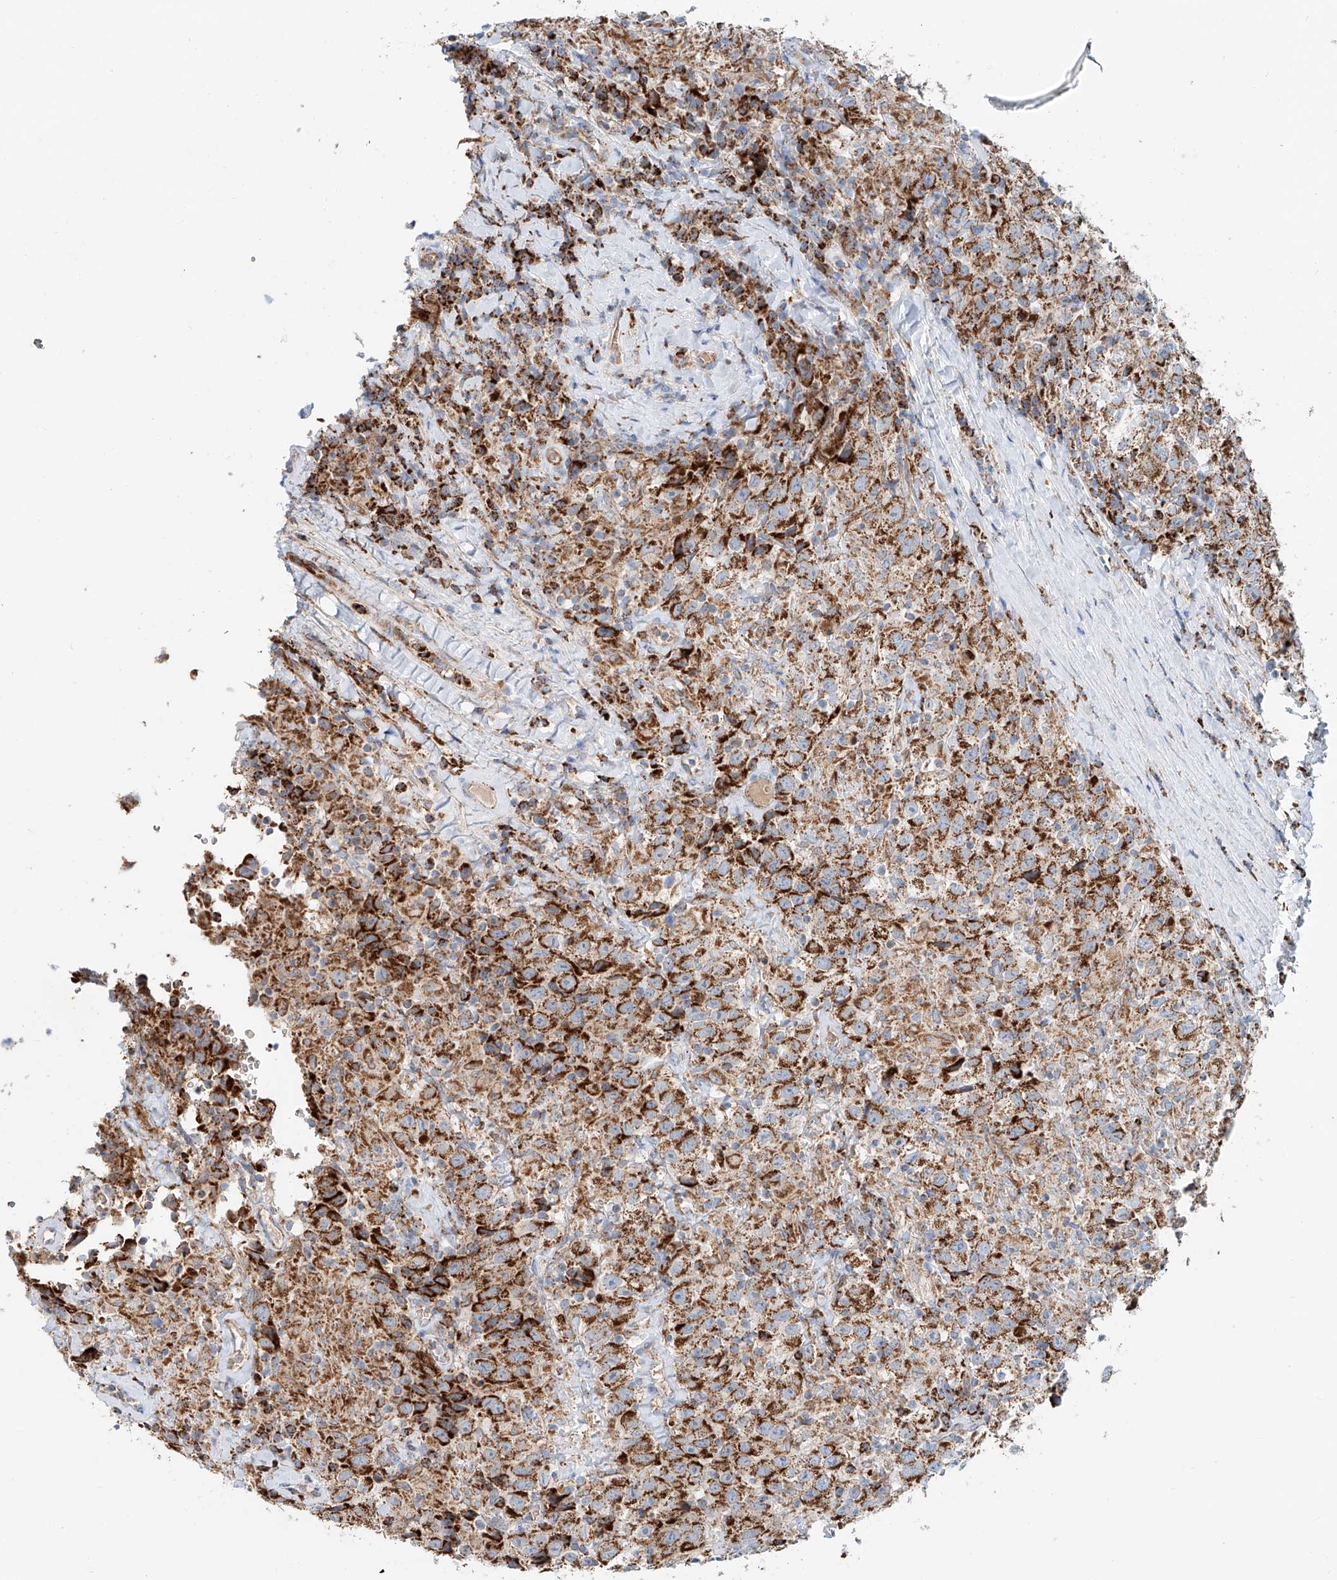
{"staining": {"intensity": "strong", "quantity": ">75%", "location": "cytoplasmic/membranous"}, "tissue": "testis cancer", "cell_type": "Tumor cells", "image_type": "cancer", "snomed": [{"axis": "morphology", "description": "Seminoma, NOS"}, {"axis": "topography", "description": "Testis"}], "caption": "Immunohistochemical staining of testis seminoma reveals high levels of strong cytoplasmic/membranous staining in approximately >75% of tumor cells.", "gene": "CARD10", "patient": {"sex": "male", "age": 41}}